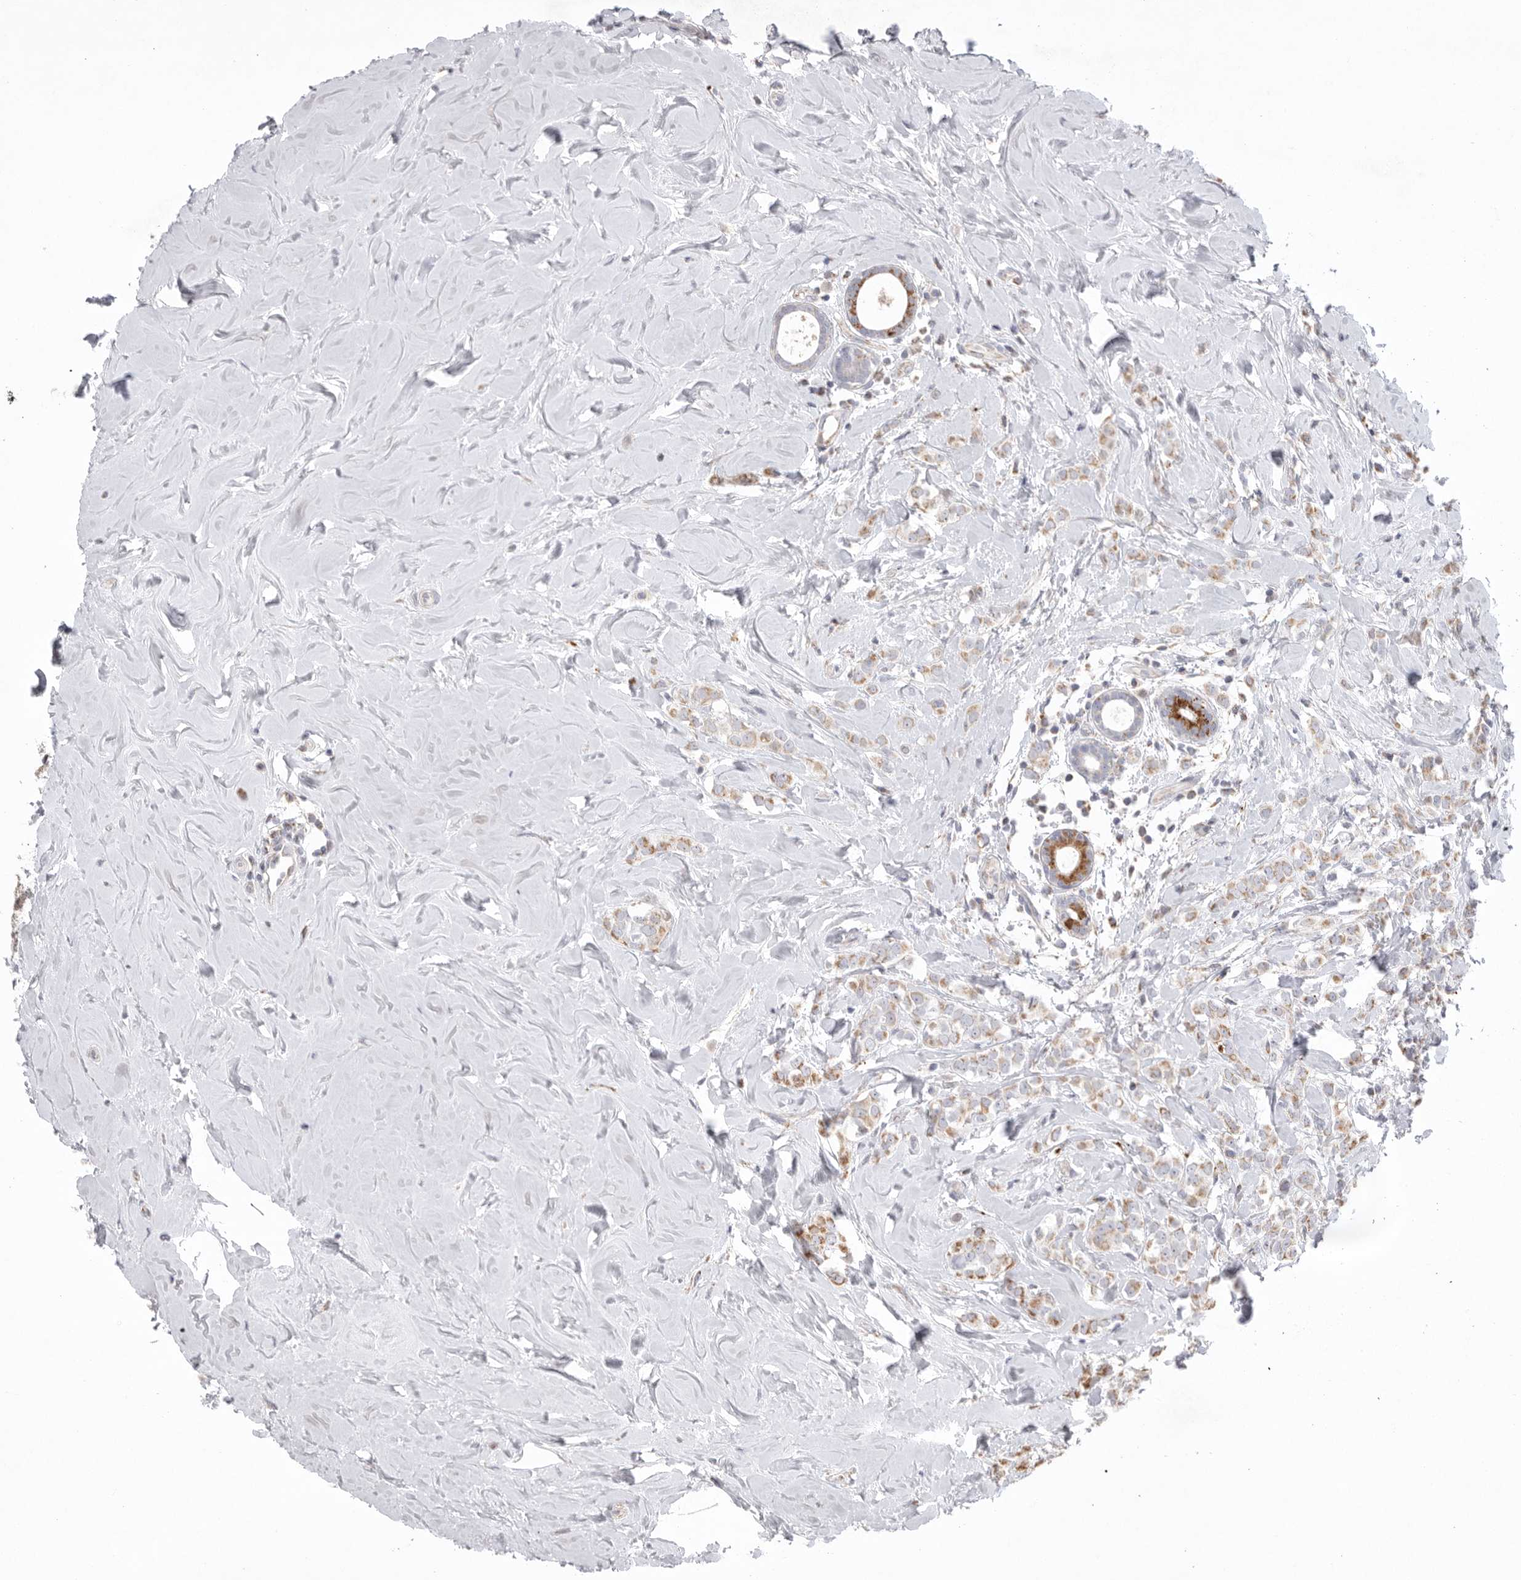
{"staining": {"intensity": "weak", "quantity": "25%-75%", "location": "cytoplasmic/membranous"}, "tissue": "breast cancer", "cell_type": "Tumor cells", "image_type": "cancer", "snomed": [{"axis": "morphology", "description": "Lobular carcinoma"}, {"axis": "topography", "description": "Breast"}], "caption": "Immunohistochemistry image of lobular carcinoma (breast) stained for a protein (brown), which demonstrates low levels of weak cytoplasmic/membranous expression in approximately 25%-75% of tumor cells.", "gene": "VDAC3", "patient": {"sex": "female", "age": 47}}